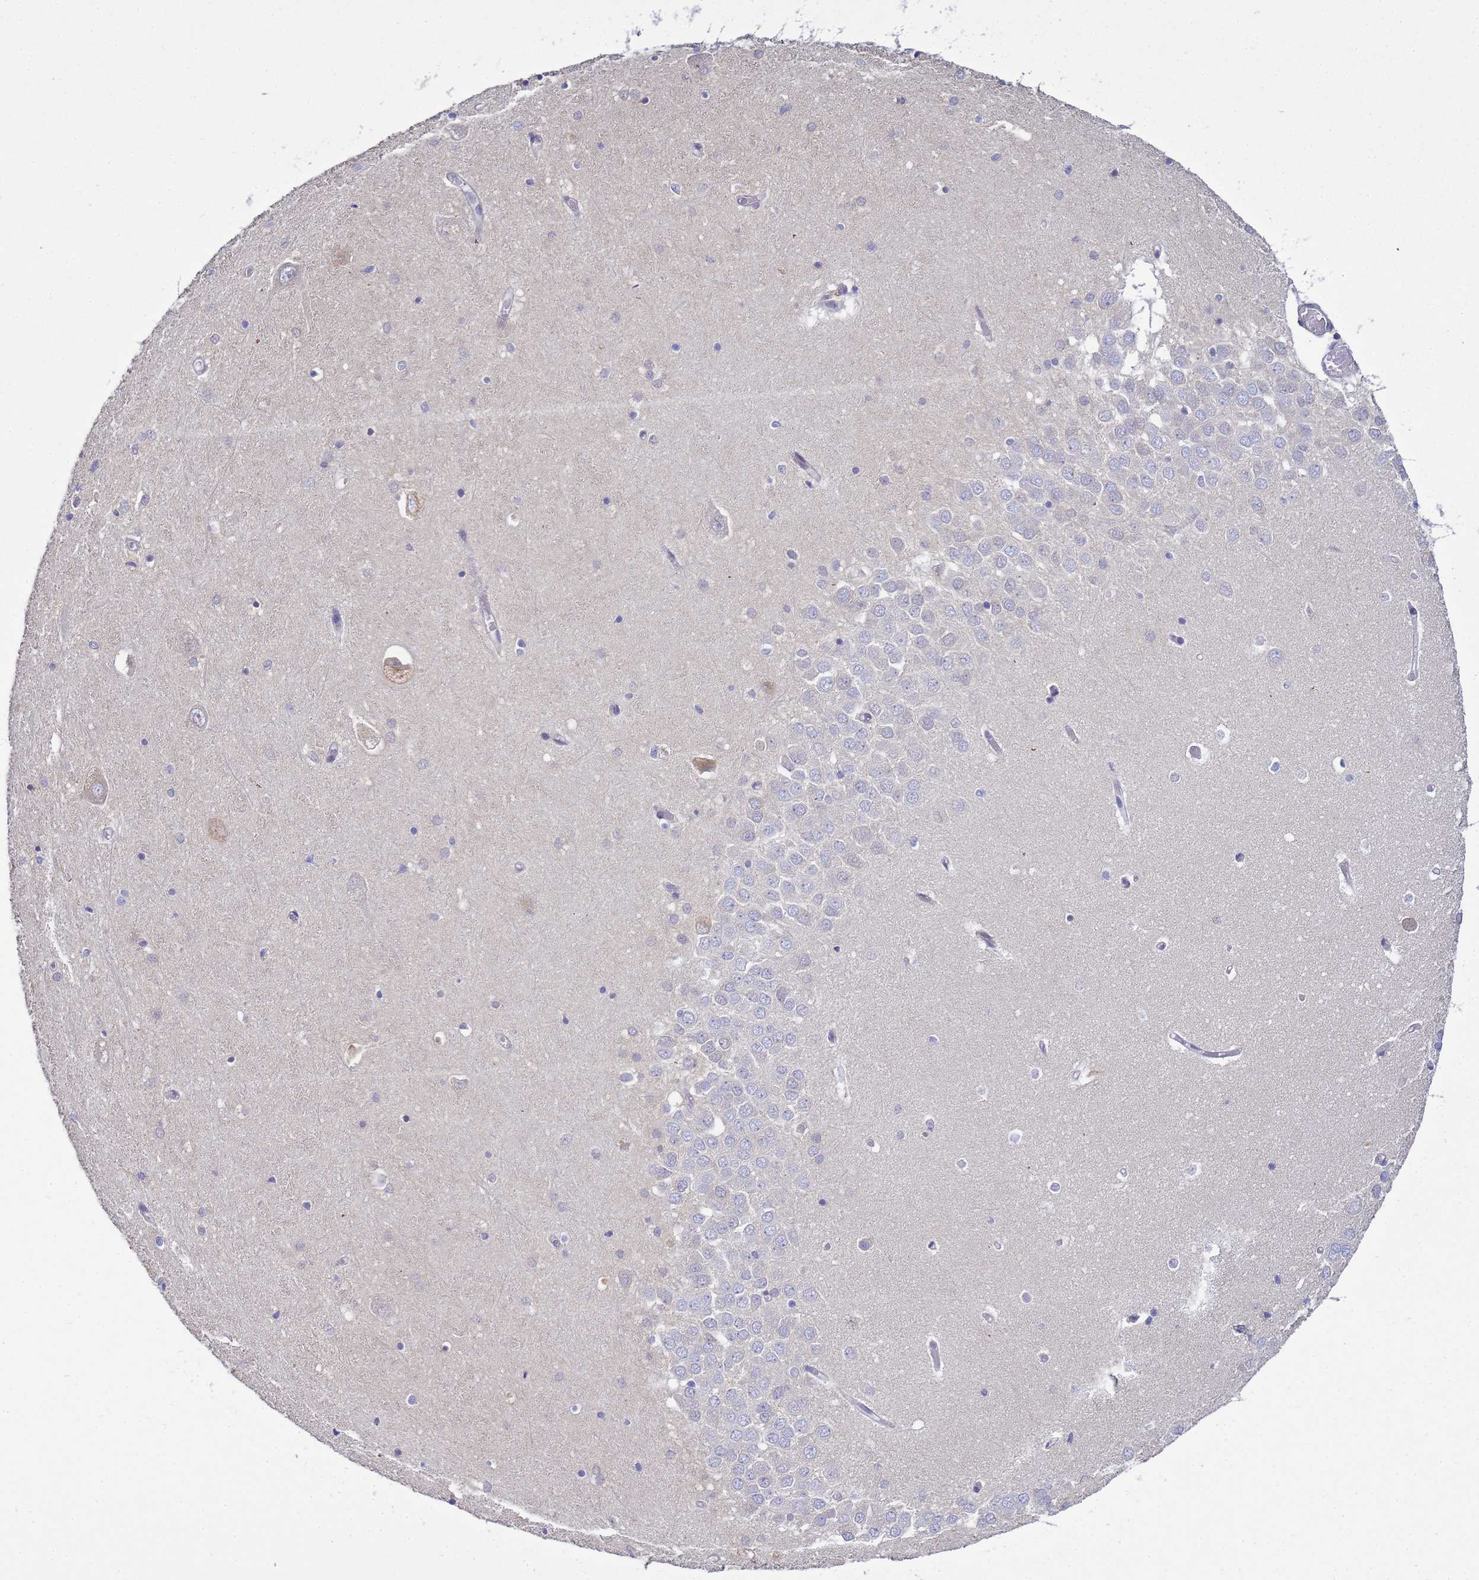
{"staining": {"intensity": "negative", "quantity": "none", "location": "none"}, "tissue": "hippocampus", "cell_type": "Glial cells", "image_type": "normal", "snomed": [{"axis": "morphology", "description": "Normal tissue, NOS"}, {"axis": "topography", "description": "Hippocampus"}], "caption": "Human hippocampus stained for a protein using IHC displays no staining in glial cells.", "gene": "TBCD", "patient": {"sex": "male", "age": 70}}